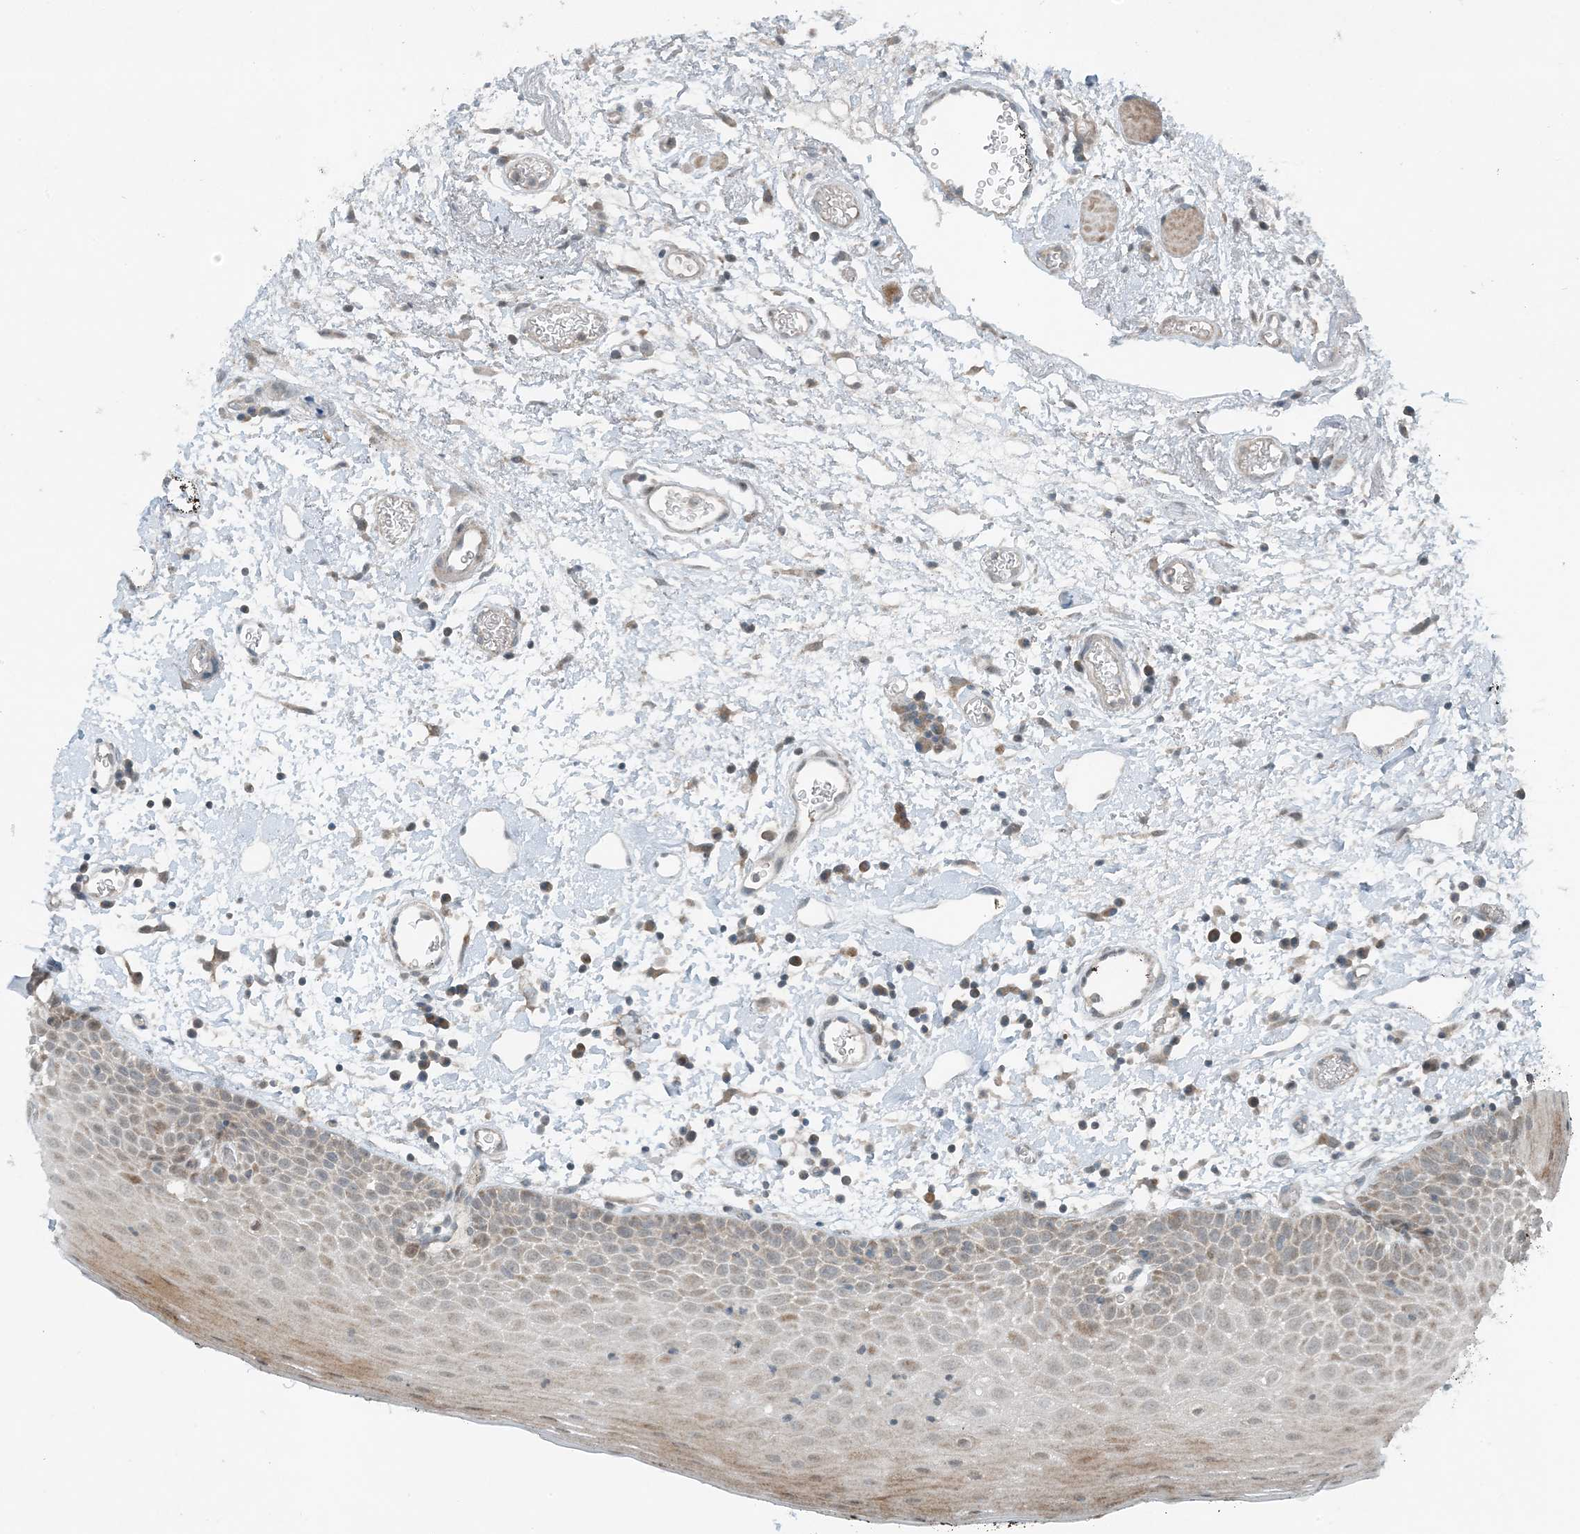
{"staining": {"intensity": "weak", "quantity": "<25%", "location": "cytoplasmic/membranous"}, "tissue": "oral mucosa", "cell_type": "Squamous epithelial cells", "image_type": "normal", "snomed": [{"axis": "morphology", "description": "Normal tissue, NOS"}, {"axis": "topography", "description": "Oral tissue"}], "caption": "Protein analysis of benign oral mucosa demonstrates no significant staining in squamous epithelial cells.", "gene": "MITD1", "patient": {"sex": "male", "age": 74}}